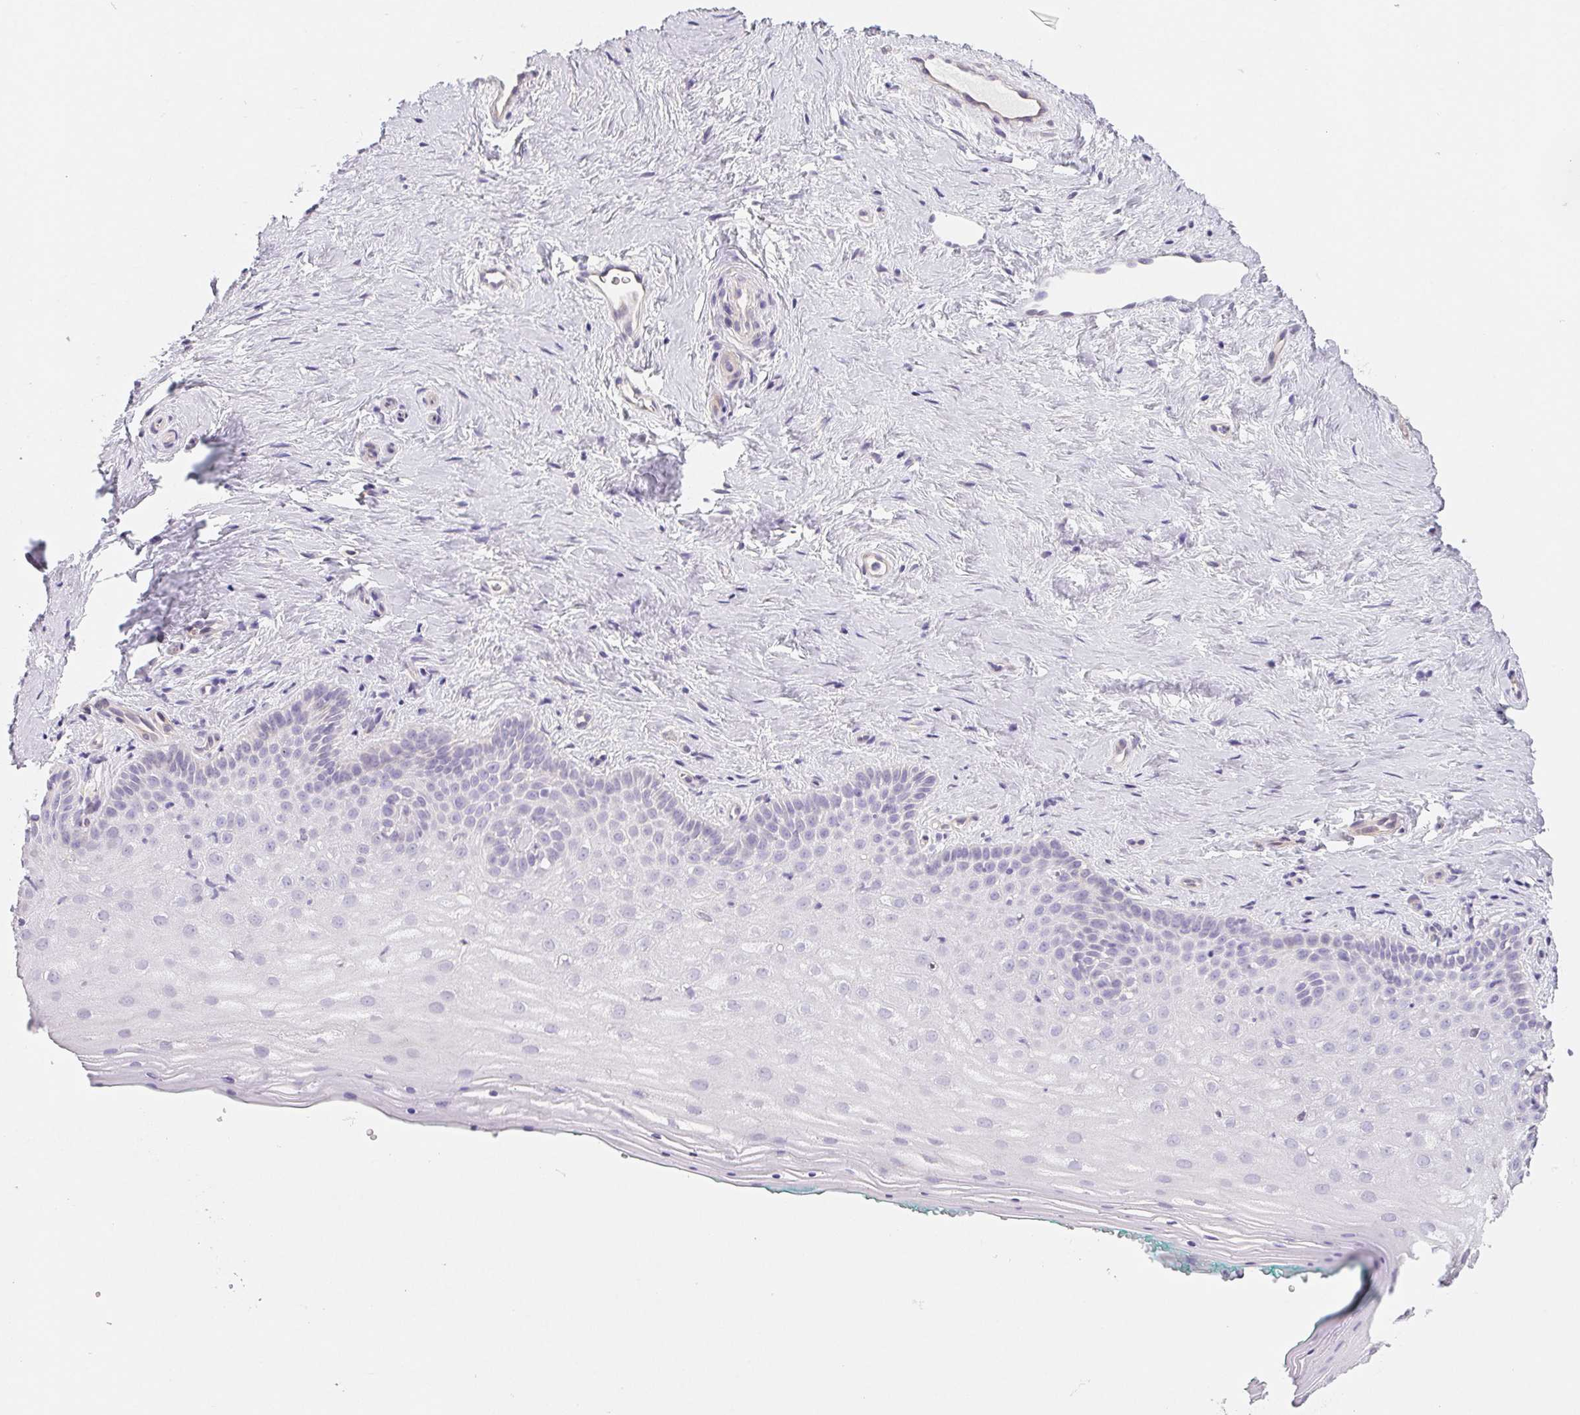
{"staining": {"intensity": "negative", "quantity": "none", "location": "none"}, "tissue": "vagina", "cell_type": "Squamous epithelial cells", "image_type": "normal", "snomed": [{"axis": "morphology", "description": "Normal tissue, NOS"}, {"axis": "topography", "description": "Vagina"}], "caption": "This is an immunohistochemistry photomicrograph of normal vagina. There is no staining in squamous epithelial cells.", "gene": "CTNND2", "patient": {"sex": "female", "age": 45}}